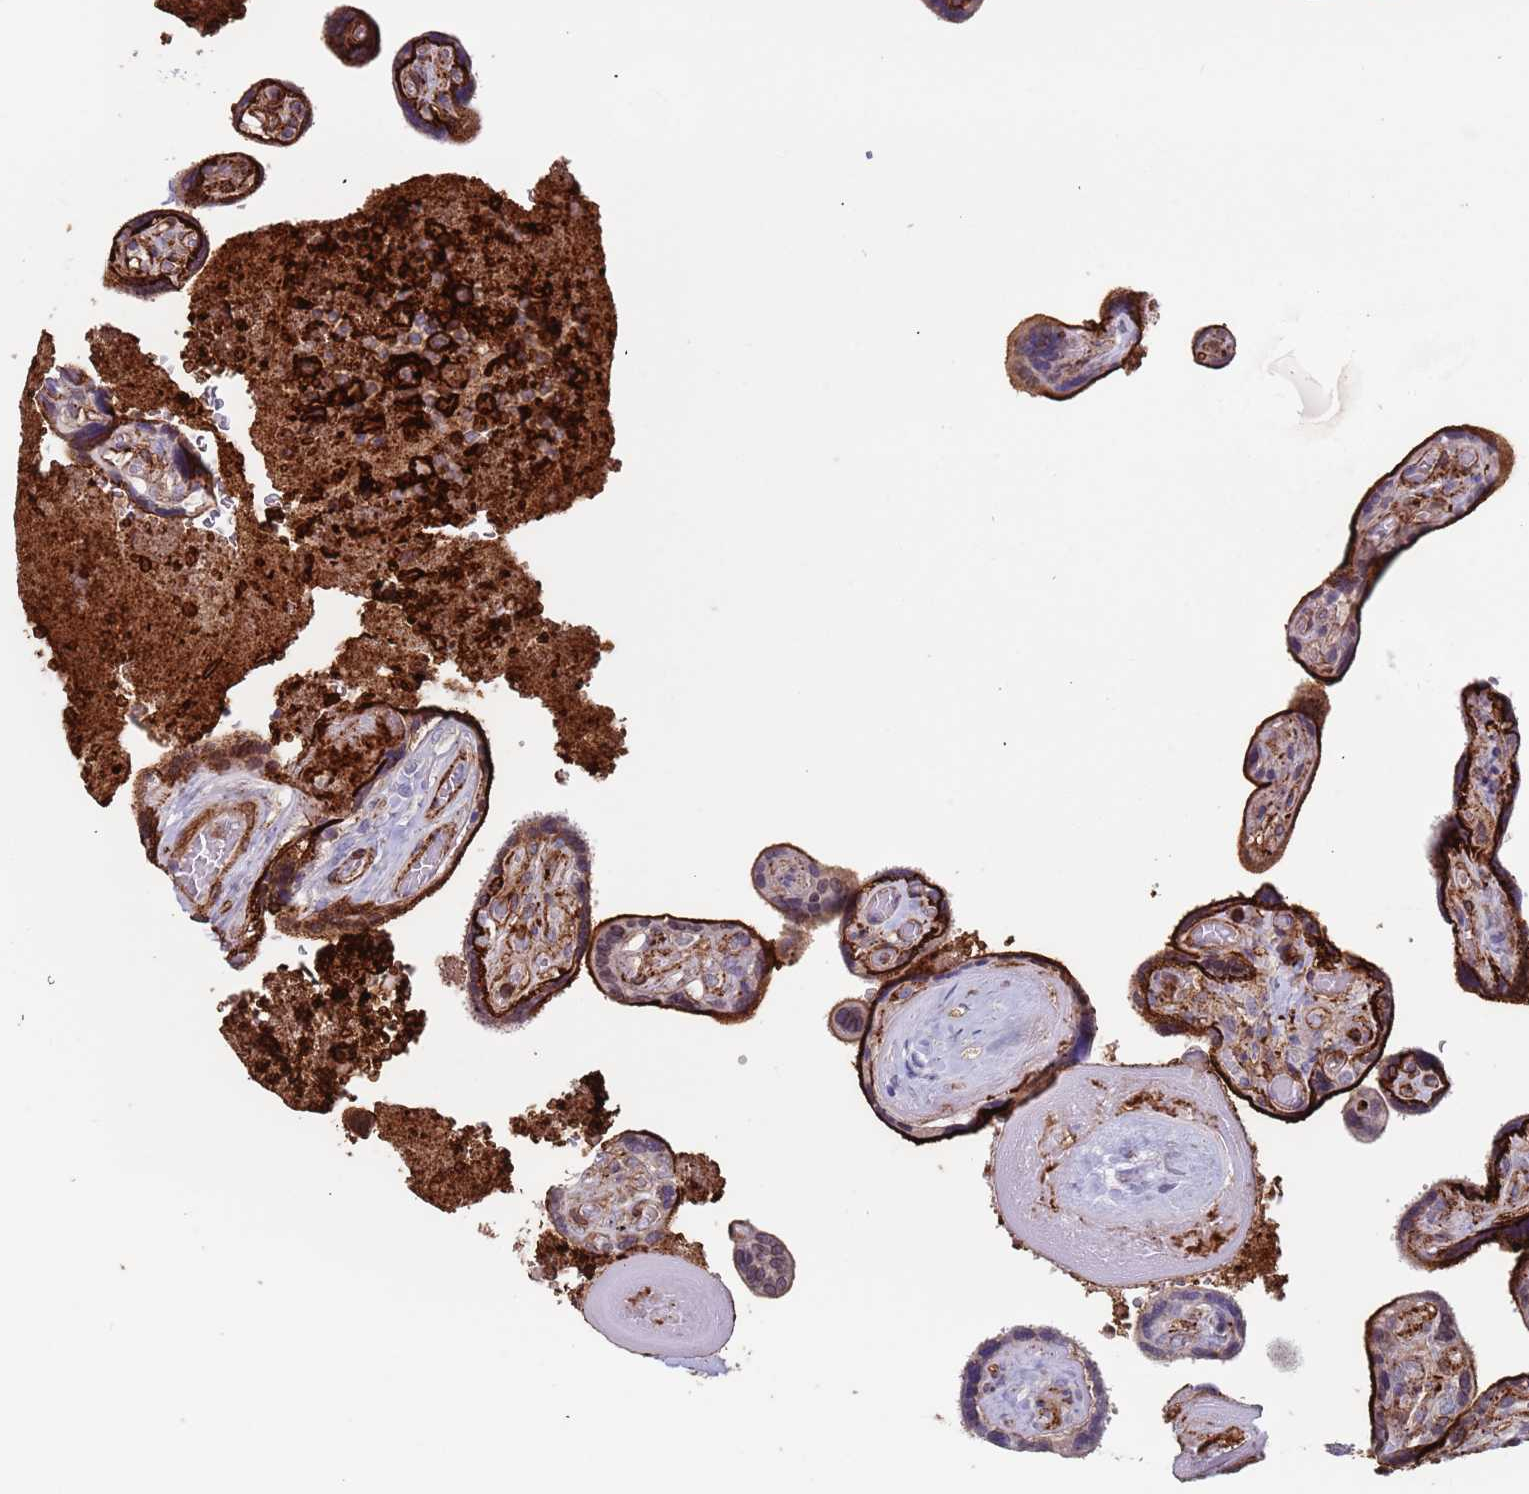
{"staining": {"intensity": "strong", "quantity": ">75%", "location": "cytoplasmic/membranous"}, "tissue": "placenta", "cell_type": "Trophoblastic cells", "image_type": "normal", "snomed": [{"axis": "morphology", "description": "Normal tissue, NOS"}, {"axis": "topography", "description": "Placenta"}], "caption": "Benign placenta was stained to show a protein in brown. There is high levels of strong cytoplasmic/membranous staining in about >75% of trophoblastic cells.", "gene": "RNF144A", "patient": {"sex": "female", "age": 32}}